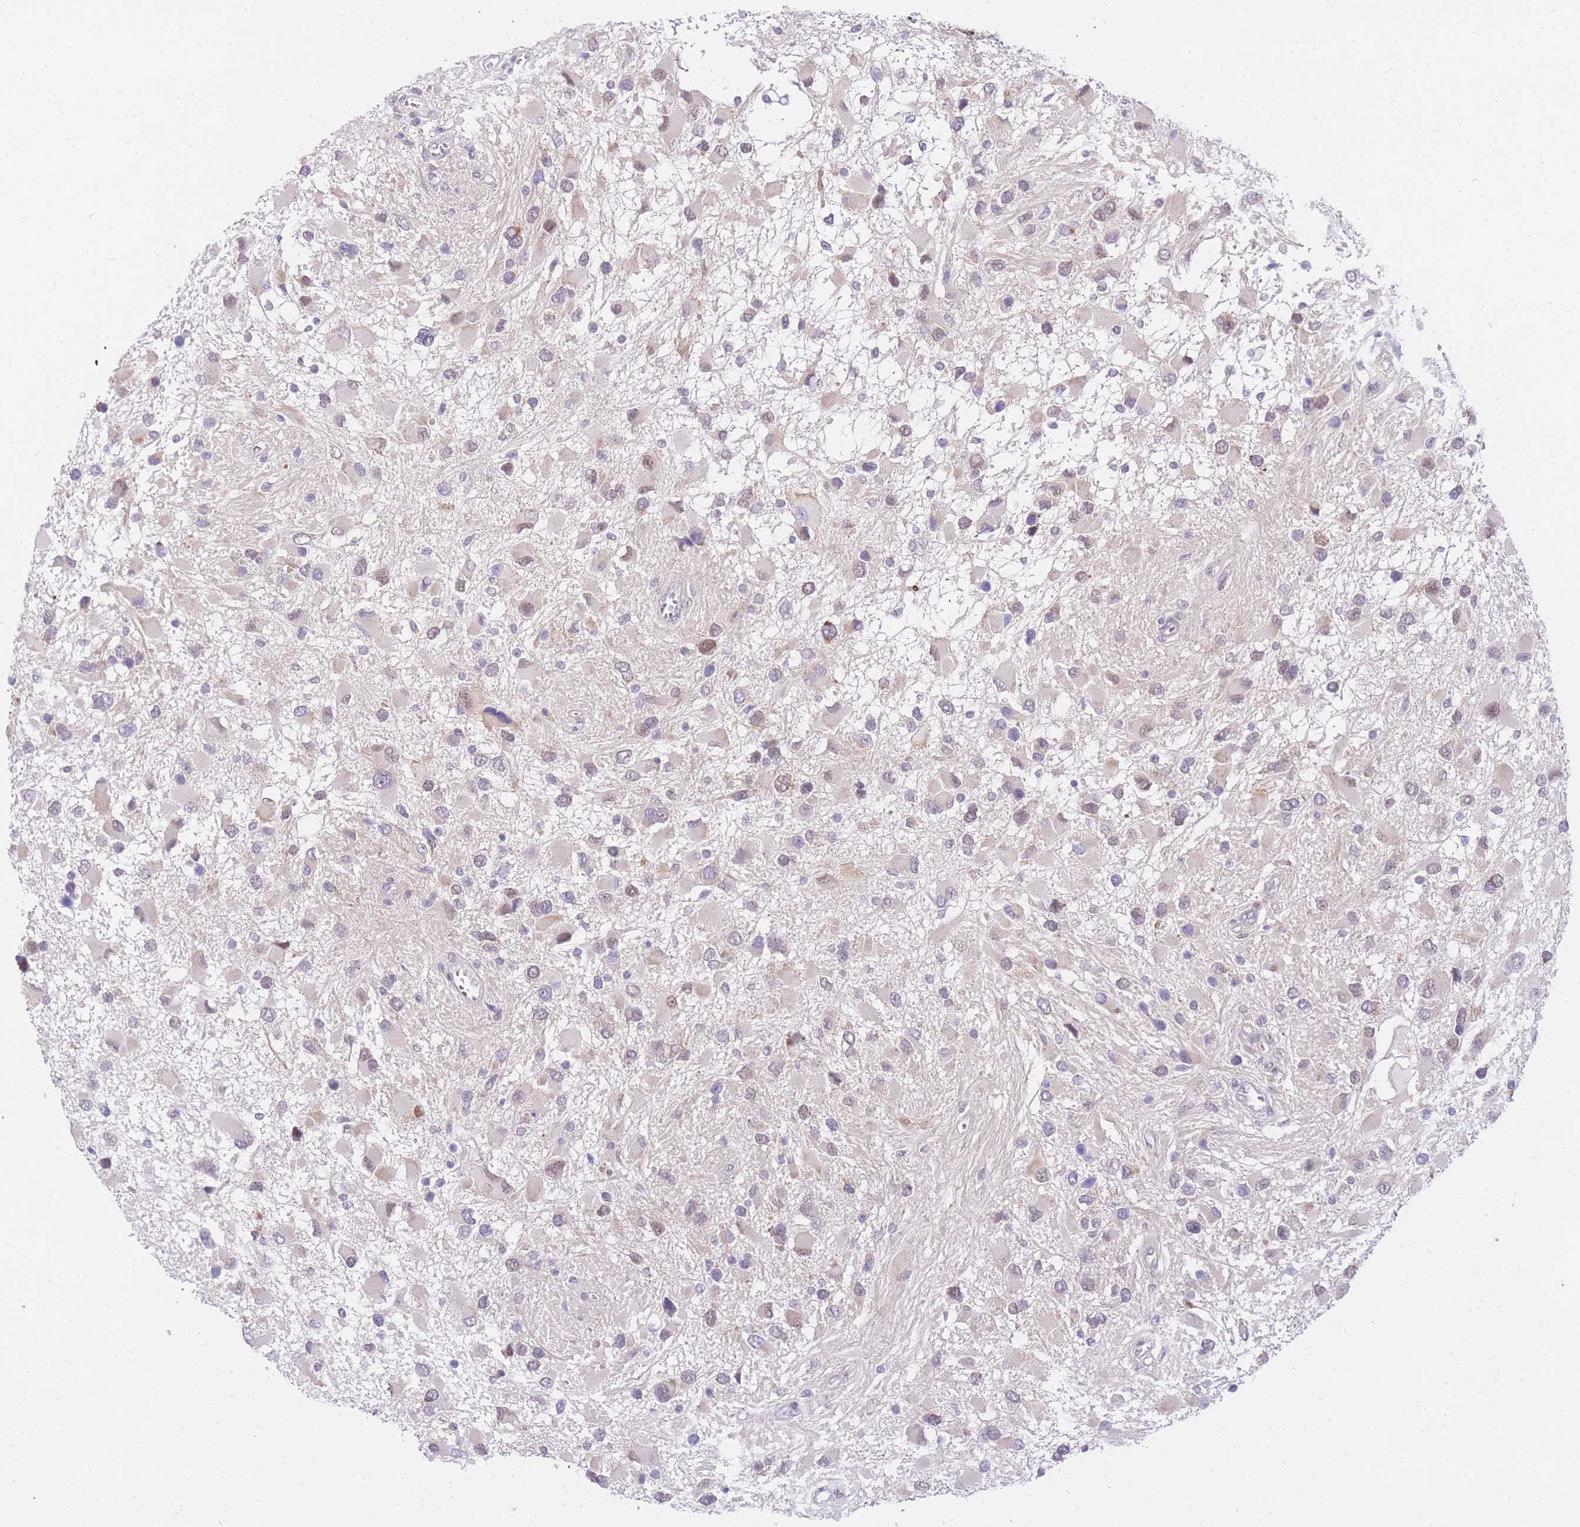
{"staining": {"intensity": "weak", "quantity": "25%-75%", "location": "nuclear"}, "tissue": "glioma", "cell_type": "Tumor cells", "image_type": "cancer", "snomed": [{"axis": "morphology", "description": "Glioma, malignant, High grade"}, {"axis": "topography", "description": "Brain"}], "caption": "Weak nuclear expression is appreciated in about 25%-75% of tumor cells in glioma.", "gene": "UBXN7", "patient": {"sex": "male", "age": 53}}